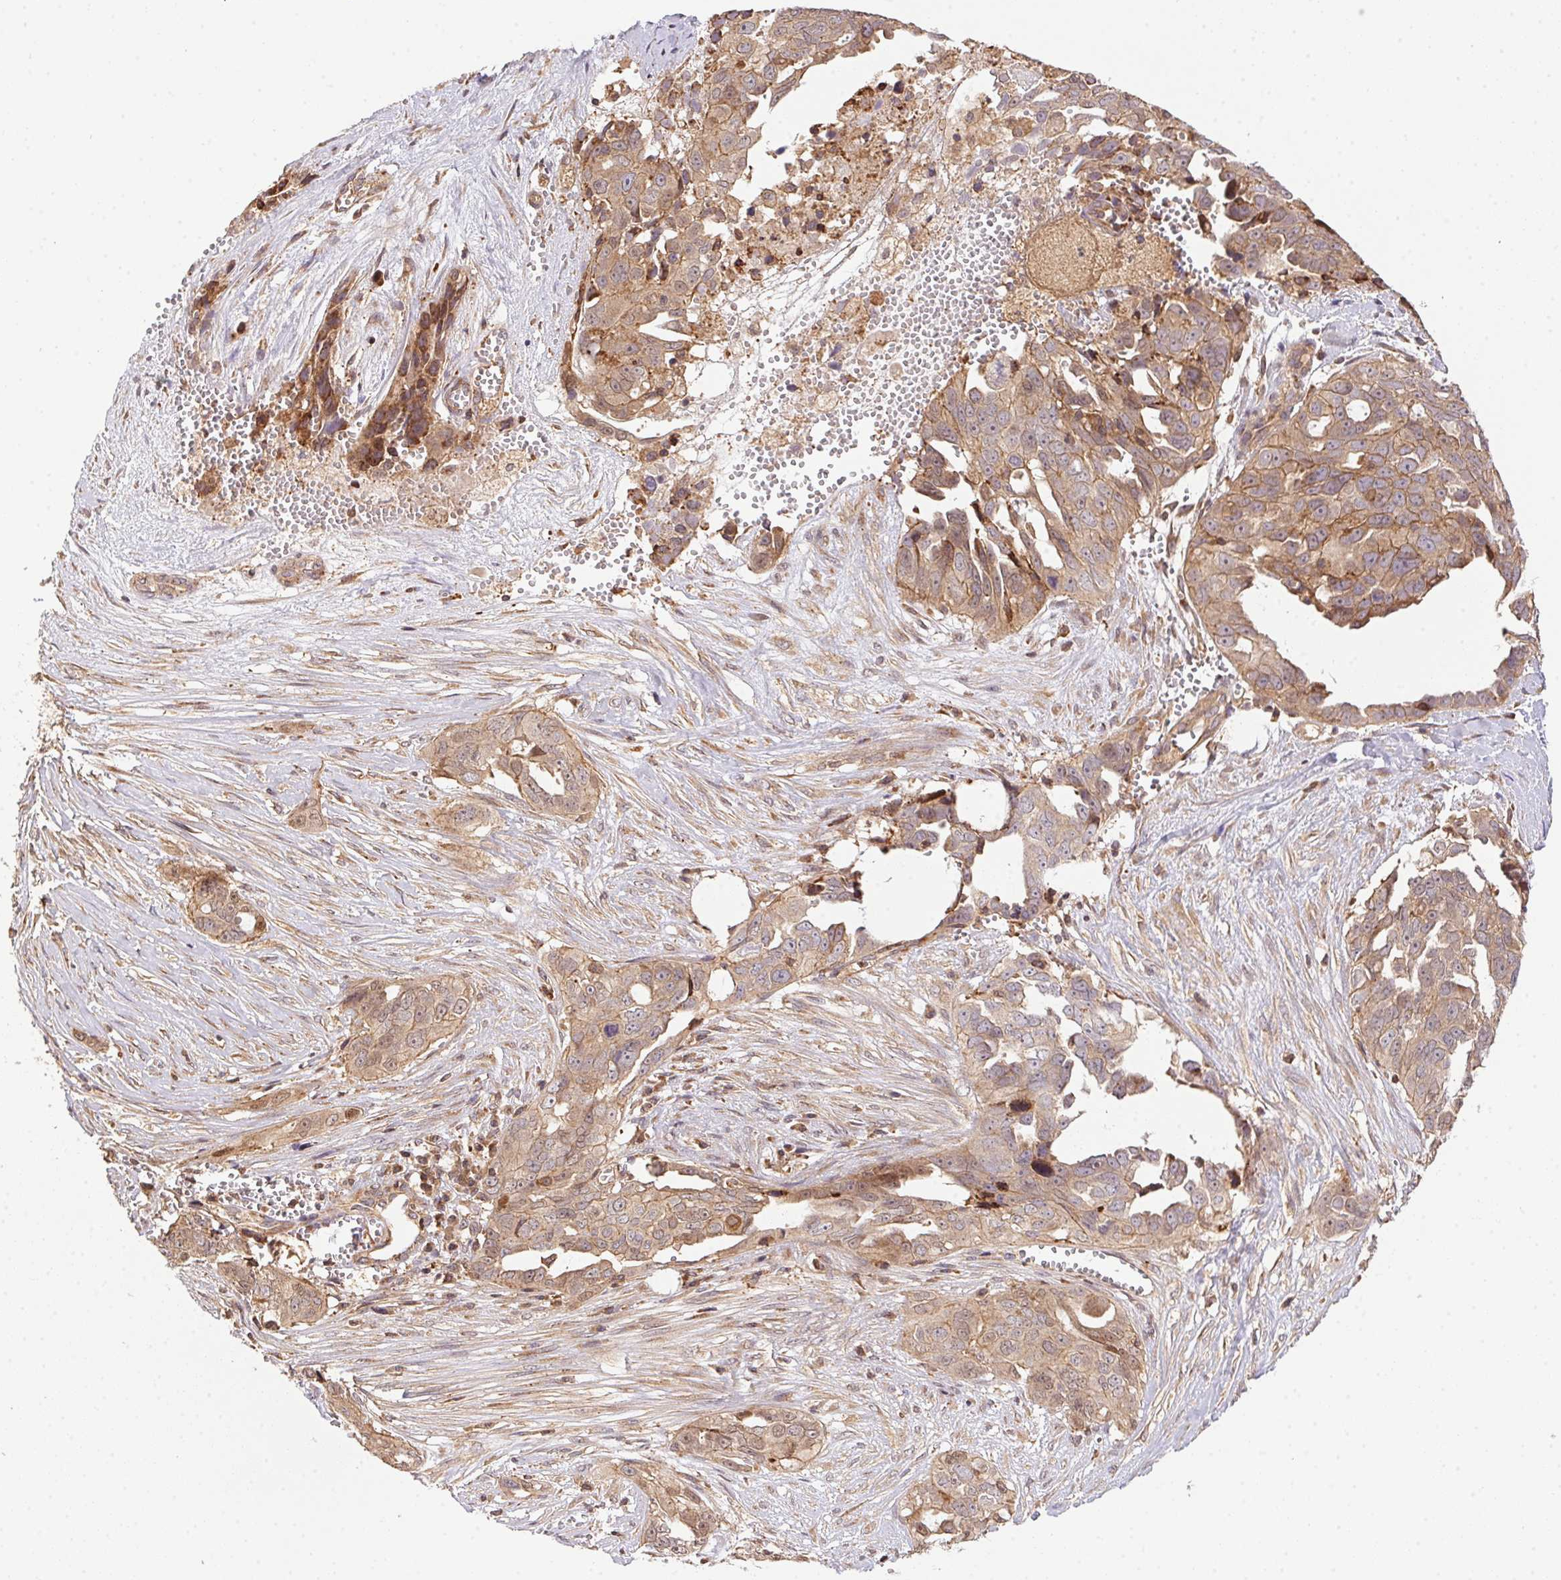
{"staining": {"intensity": "weak", "quantity": ">75%", "location": "cytoplasmic/membranous,nuclear"}, "tissue": "colorectal cancer", "cell_type": "Tumor cells", "image_type": "cancer", "snomed": [{"axis": "morphology", "description": "Adenocarcinoma, NOS"}, {"axis": "topography", "description": "Colon"}, {"axis": "topography", "description": "Rectum"}], "caption": "A brown stain labels weak cytoplasmic/membranous and nuclear expression of a protein in colorectal adenocarcinoma tumor cells. Using DAB (3,3'-diaminobenzidine) (brown) and hematoxylin (blue) stains, captured at high magnification using brightfield microscopy.", "gene": "MEX3D", "patient": {"sex": "male", "age": 57}}